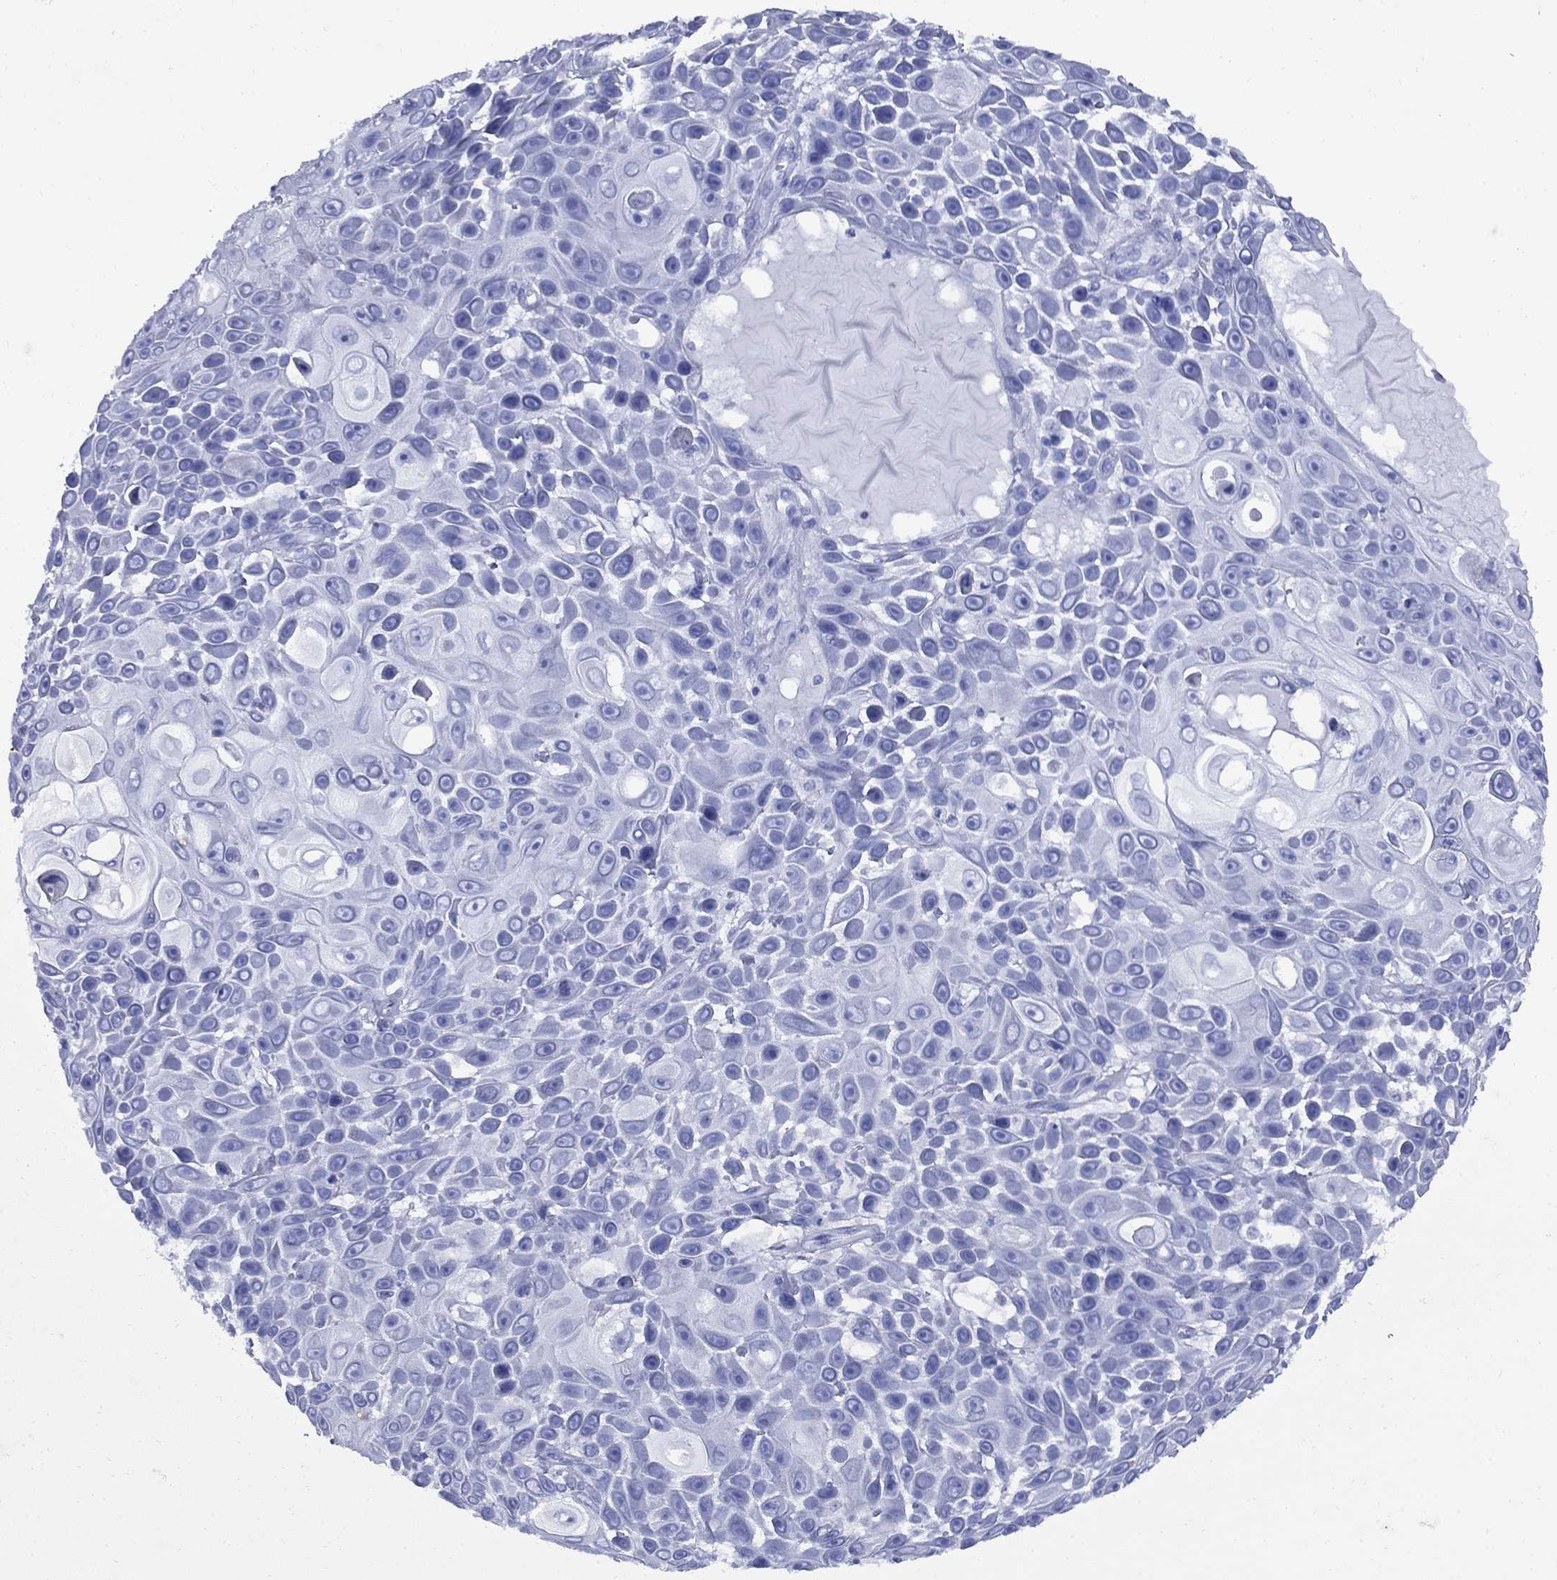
{"staining": {"intensity": "negative", "quantity": "none", "location": "none"}, "tissue": "skin cancer", "cell_type": "Tumor cells", "image_type": "cancer", "snomed": [{"axis": "morphology", "description": "Squamous cell carcinoma, NOS"}, {"axis": "topography", "description": "Skin"}], "caption": "Tumor cells are negative for protein expression in human squamous cell carcinoma (skin).", "gene": "CD1A", "patient": {"sex": "male", "age": 82}}